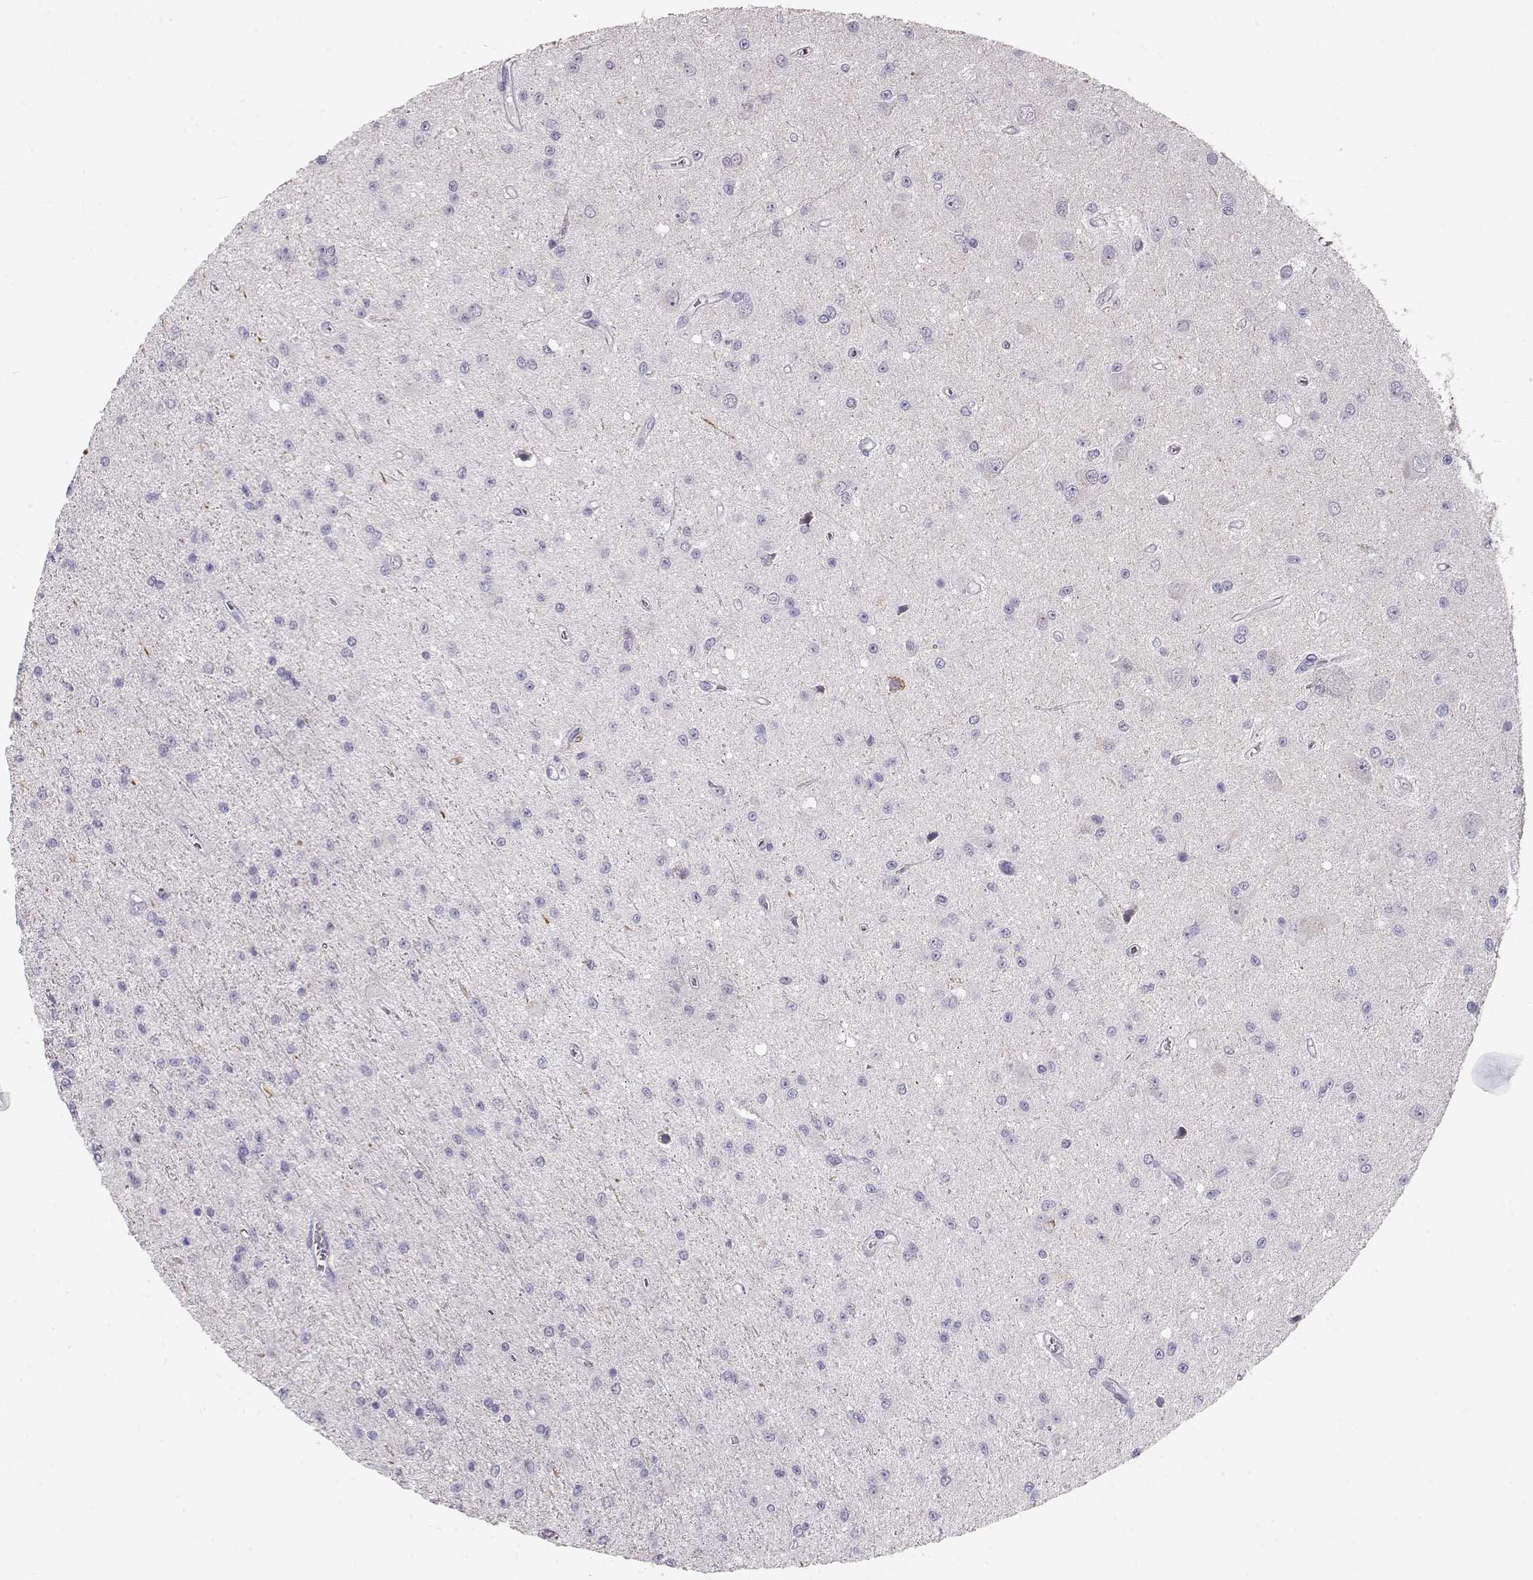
{"staining": {"intensity": "negative", "quantity": "none", "location": "none"}, "tissue": "glioma", "cell_type": "Tumor cells", "image_type": "cancer", "snomed": [{"axis": "morphology", "description": "Glioma, malignant, Low grade"}, {"axis": "topography", "description": "Brain"}], "caption": "DAB (3,3'-diaminobenzidine) immunohistochemical staining of glioma shows no significant positivity in tumor cells.", "gene": "TTC26", "patient": {"sex": "female", "age": 45}}